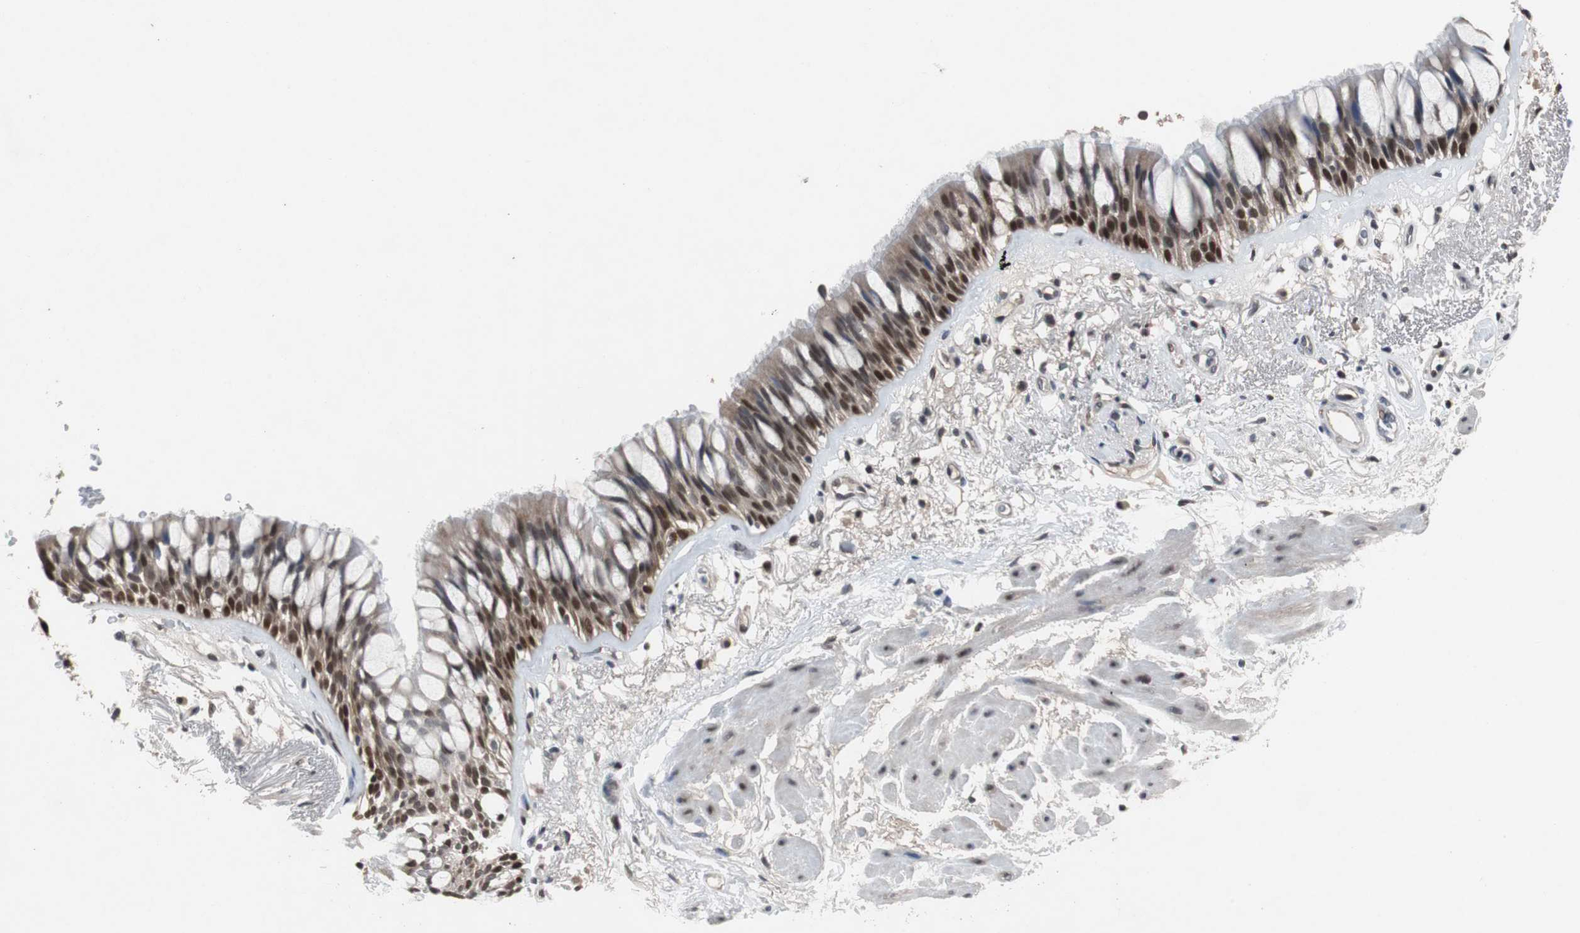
{"staining": {"intensity": "strong", "quantity": "25%-75%", "location": "nuclear"}, "tissue": "bronchus", "cell_type": "Respiratory epithelial cells", "image_type": "normal", "snomed": [{"axis": "morphology", "description": "Normal tissue, NOS"}, {"axis": "topography", "description": "Bronchus"}], "caption": "Immunohistochemical staining of benign human bronchus reveals high levels of strong nuclear positivity in approximately 25%-75% of respiratory epithelial cells.", "gene": "TP63", "patient": {"sex": "male", "age": 66}}